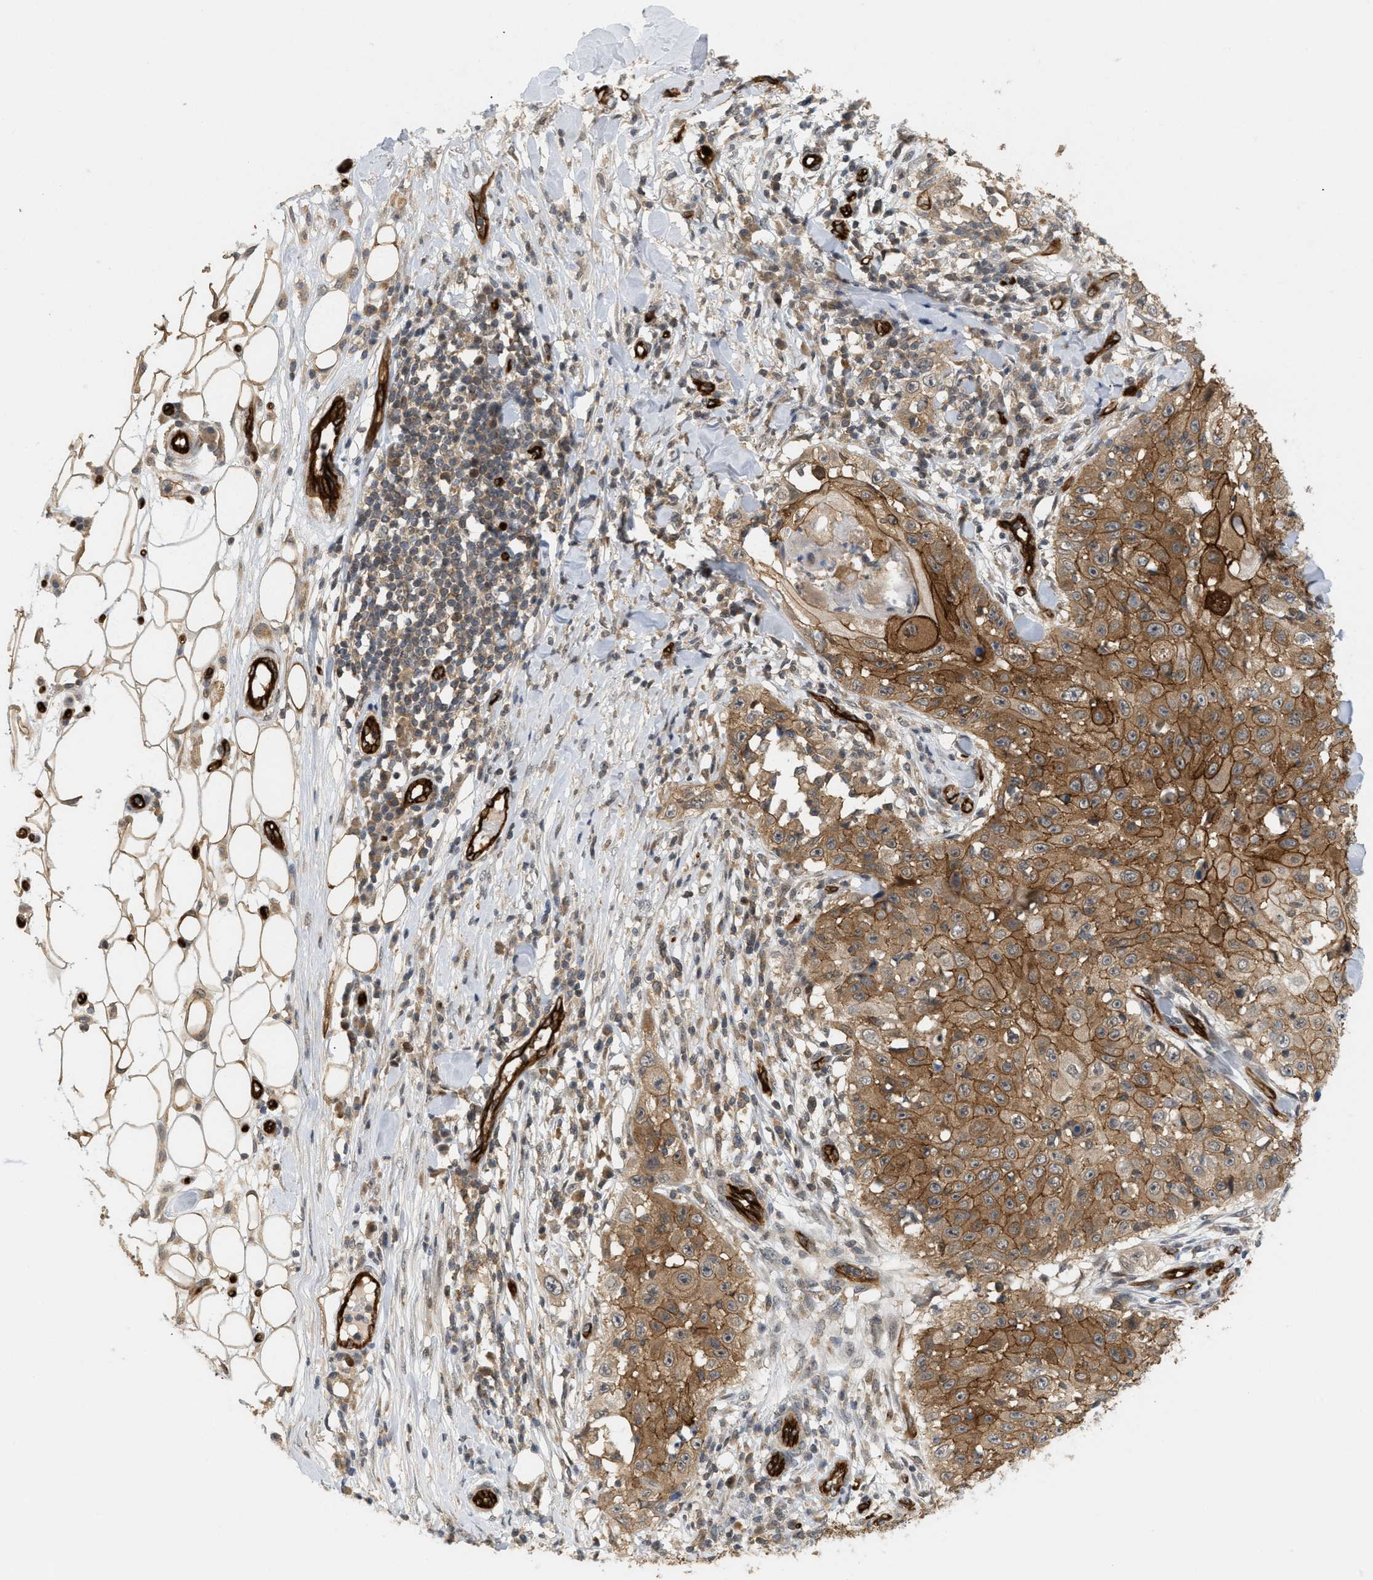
{"staining": {"intensity": "moderate", "quantity": ">75%", "location": "cytoplasmic/membranous"}, "tissue": "skin cancer", "cell_type": "Tumor cells", "image_type": "cancer", "snomed": [{"axis": "morphology", "description": "Squamous cell carcinoma, NOS"}, {"axis": "topography", "description": "Skin"}], "caption": "A medium amount of moderate cytoplasmic/membranous positivity is appreciated in about >75% of tumor cells in skin squamous cell carcinoma tissue.", "gene": "PALMD", "patient": {"sex": "male", "age": 86}}